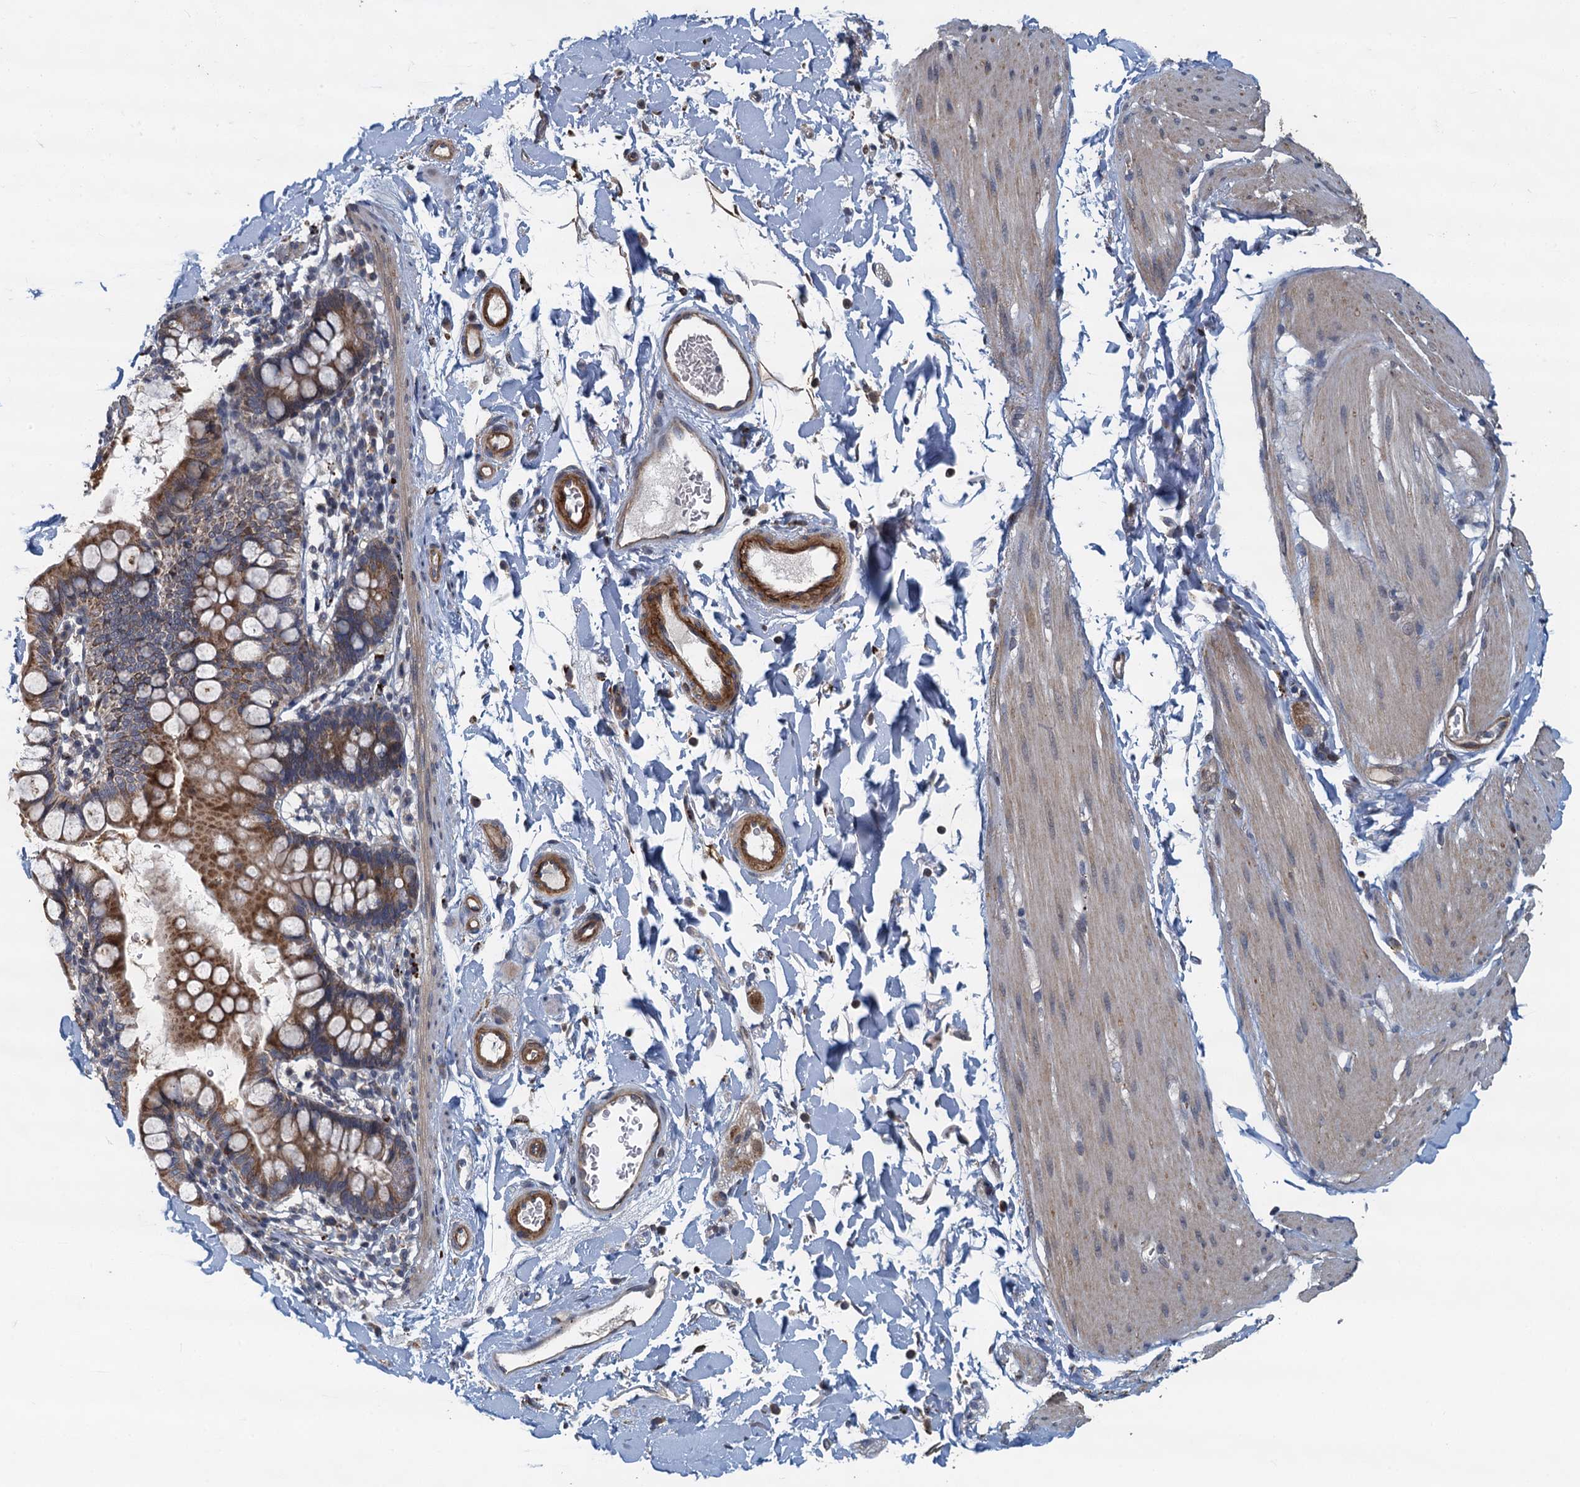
{"staining": {"intensity": "weak", "quantity": "25%-75%", "location": "cytoplasmic/membranous"}, "tissue": "smooth muscle", "cell_type": "Smooth muscle cells", "image_type": "normal", "snomed": [{"axis": "morphology", "description": "Normal tissue, NOS"}, {"axis": "topography", "description": "Smooth muscle"}, {"axis": "topography", "description": "Small intestine"}], "caption": "DAB immunohistochemical staining of unremarkable human smooth muscle reveals weak cytoplasmic/membranous protein positivity in approximately 25%-75% of smooth muscle cells. (DAB (3,3'-diaminobenzidine) = brown stain, brightfield microscopy at high magnification).", "gene": "AGRN", "patient": {"sex": "female", "age": 84}}